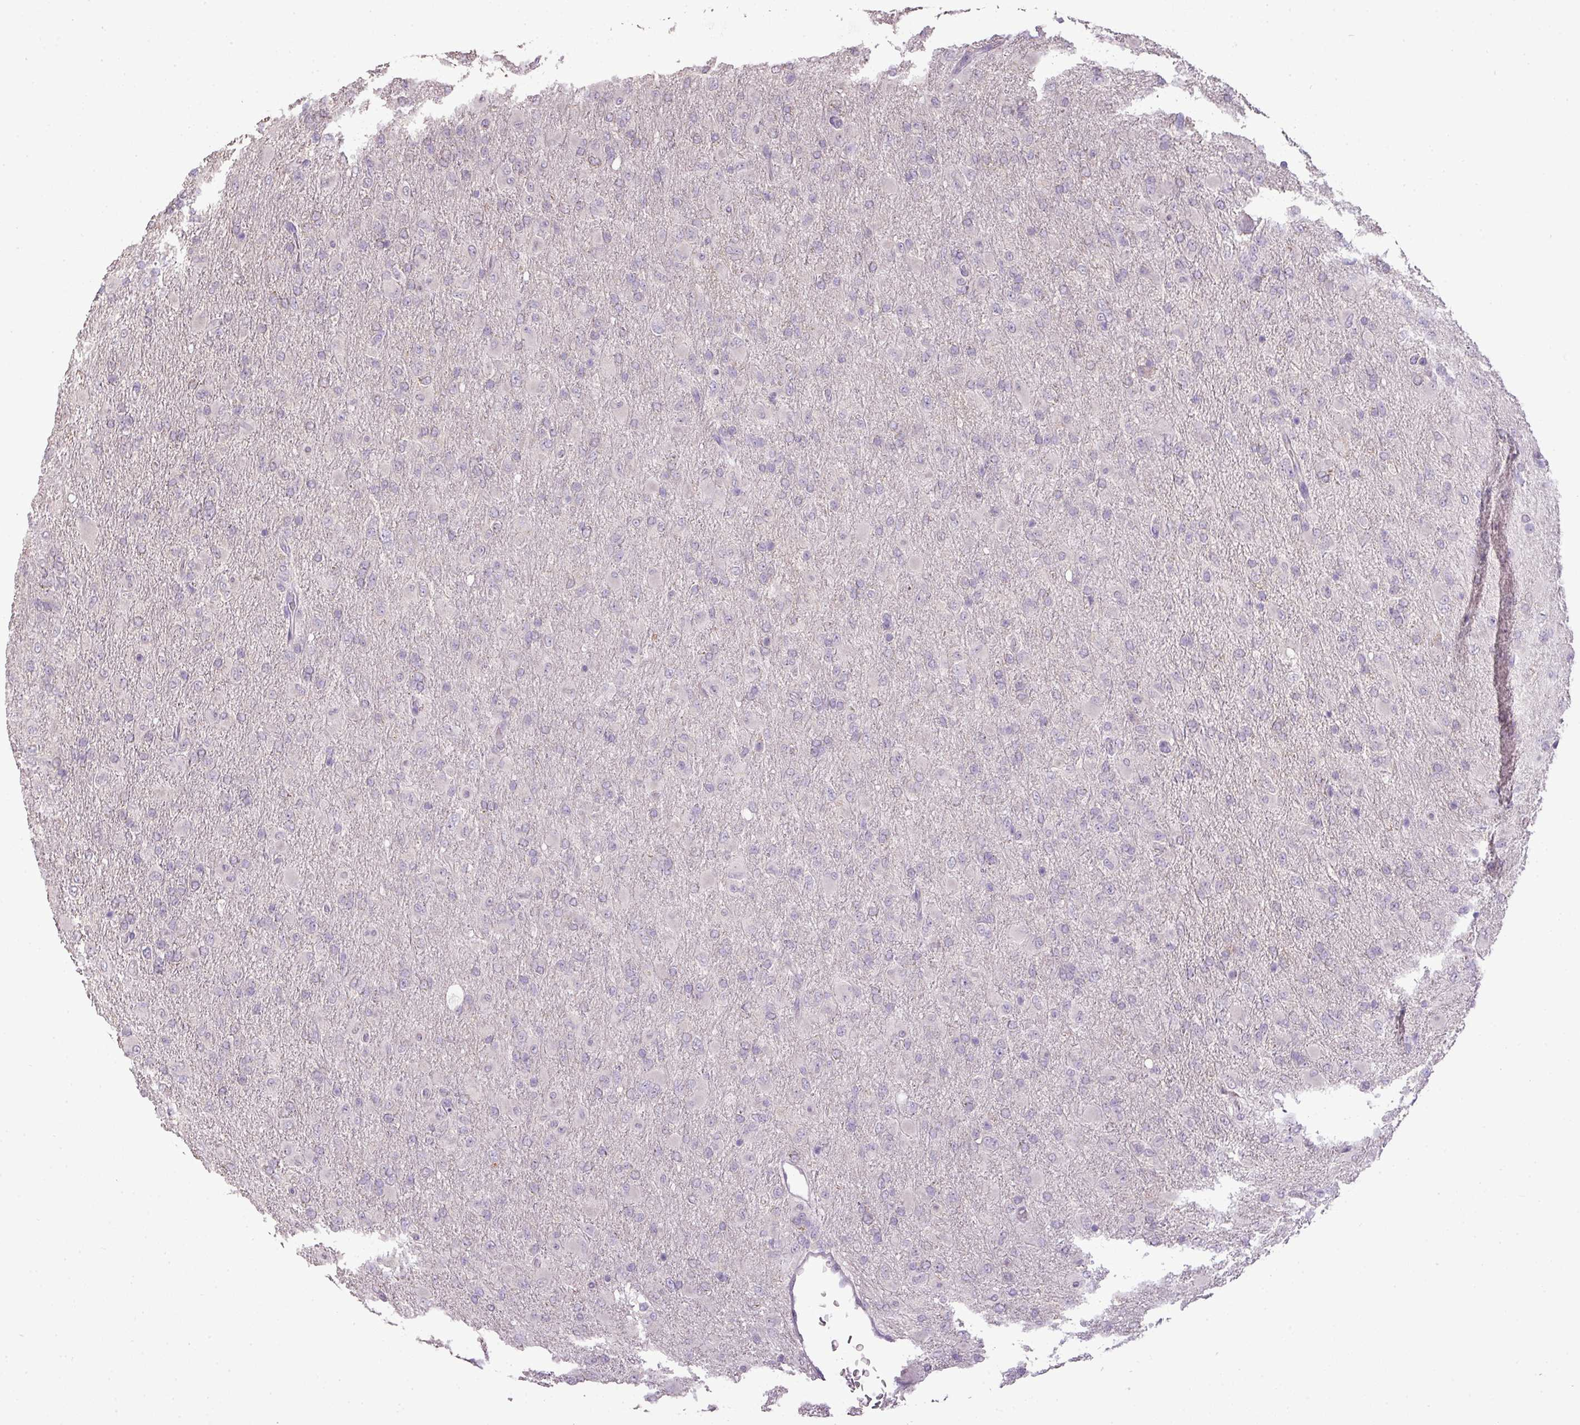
{"staining": {"intensity": "negative", "quantity": "none", "location": "none"}, "tissue": "glioma", "cell_type": "Tumor cells", "image_type": "cancer", "snomed": [{"axis": "morphology", "description": "Glioma, malignant, Low grade"}, {"axis": "topography", "description": "Brain"}], "caption": "Image shows no protein positivity in tumor cells of glioma tissue.", "gene": "LY9", "patient": {"sex": "male", "age": 65}}